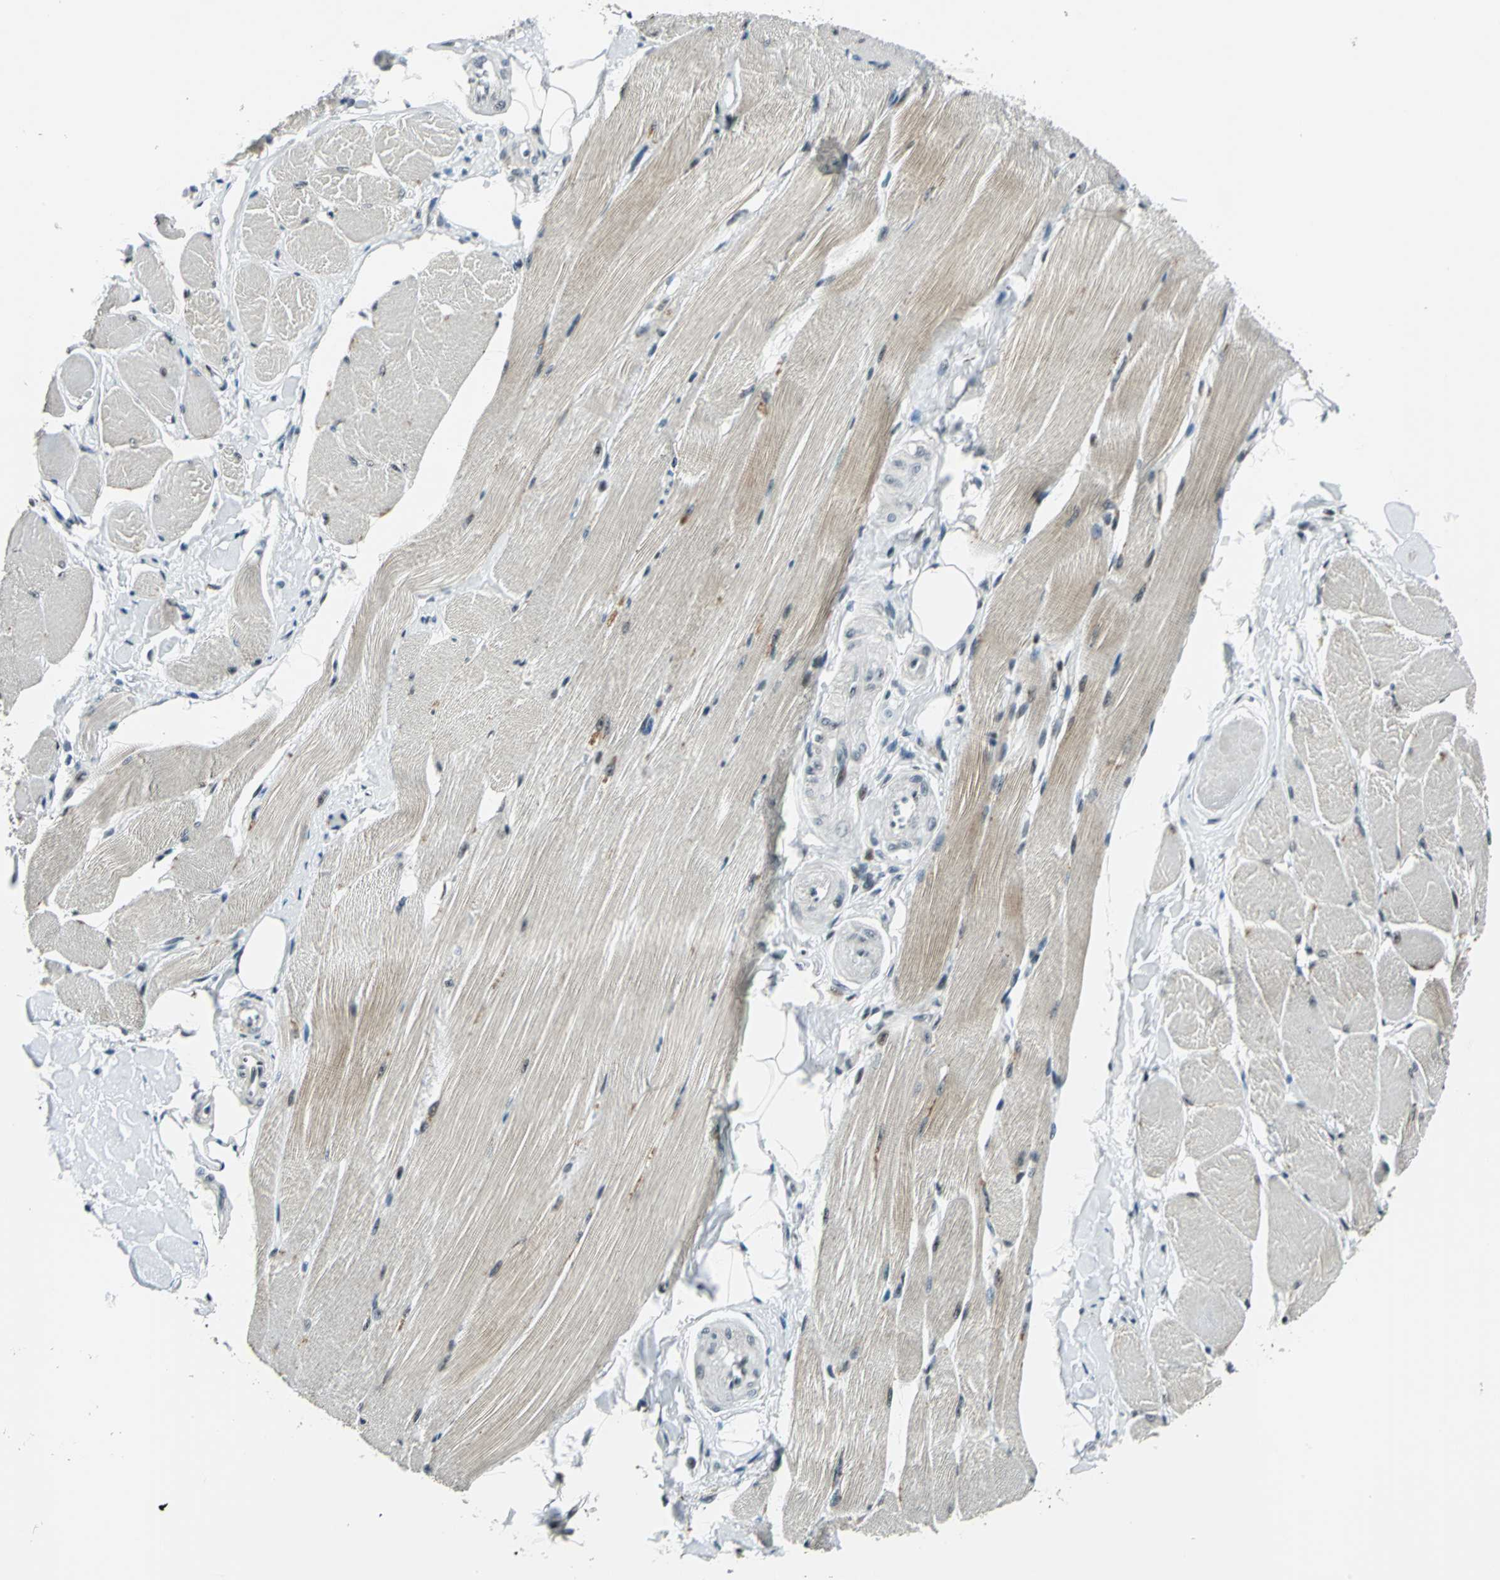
{"staining": {"intensity": "moderate", "quantity": "25%-75%", "location": "cytoplasmic/membranous,nuclear"}, "tissue": "skeletal muscle", "cell_type": "Myocytes", "image_type": "normal", "snomed": [{"axis": "morphology", "description": "Normal tissue, NOS"}, {"axis": "topography", "description": "Skeletal muscle"}, {"axis": "topography", "description": "Peripheral nerve tissue"}], "caption": "Protein expression analysis of benign human skeletal muscle reveals moderate cytoplasmic/membranous,nuclear expression in about 25%-75% of myocytes.", "gene": "KAT6B", "patient": {"sex": "female", "age": 84}}